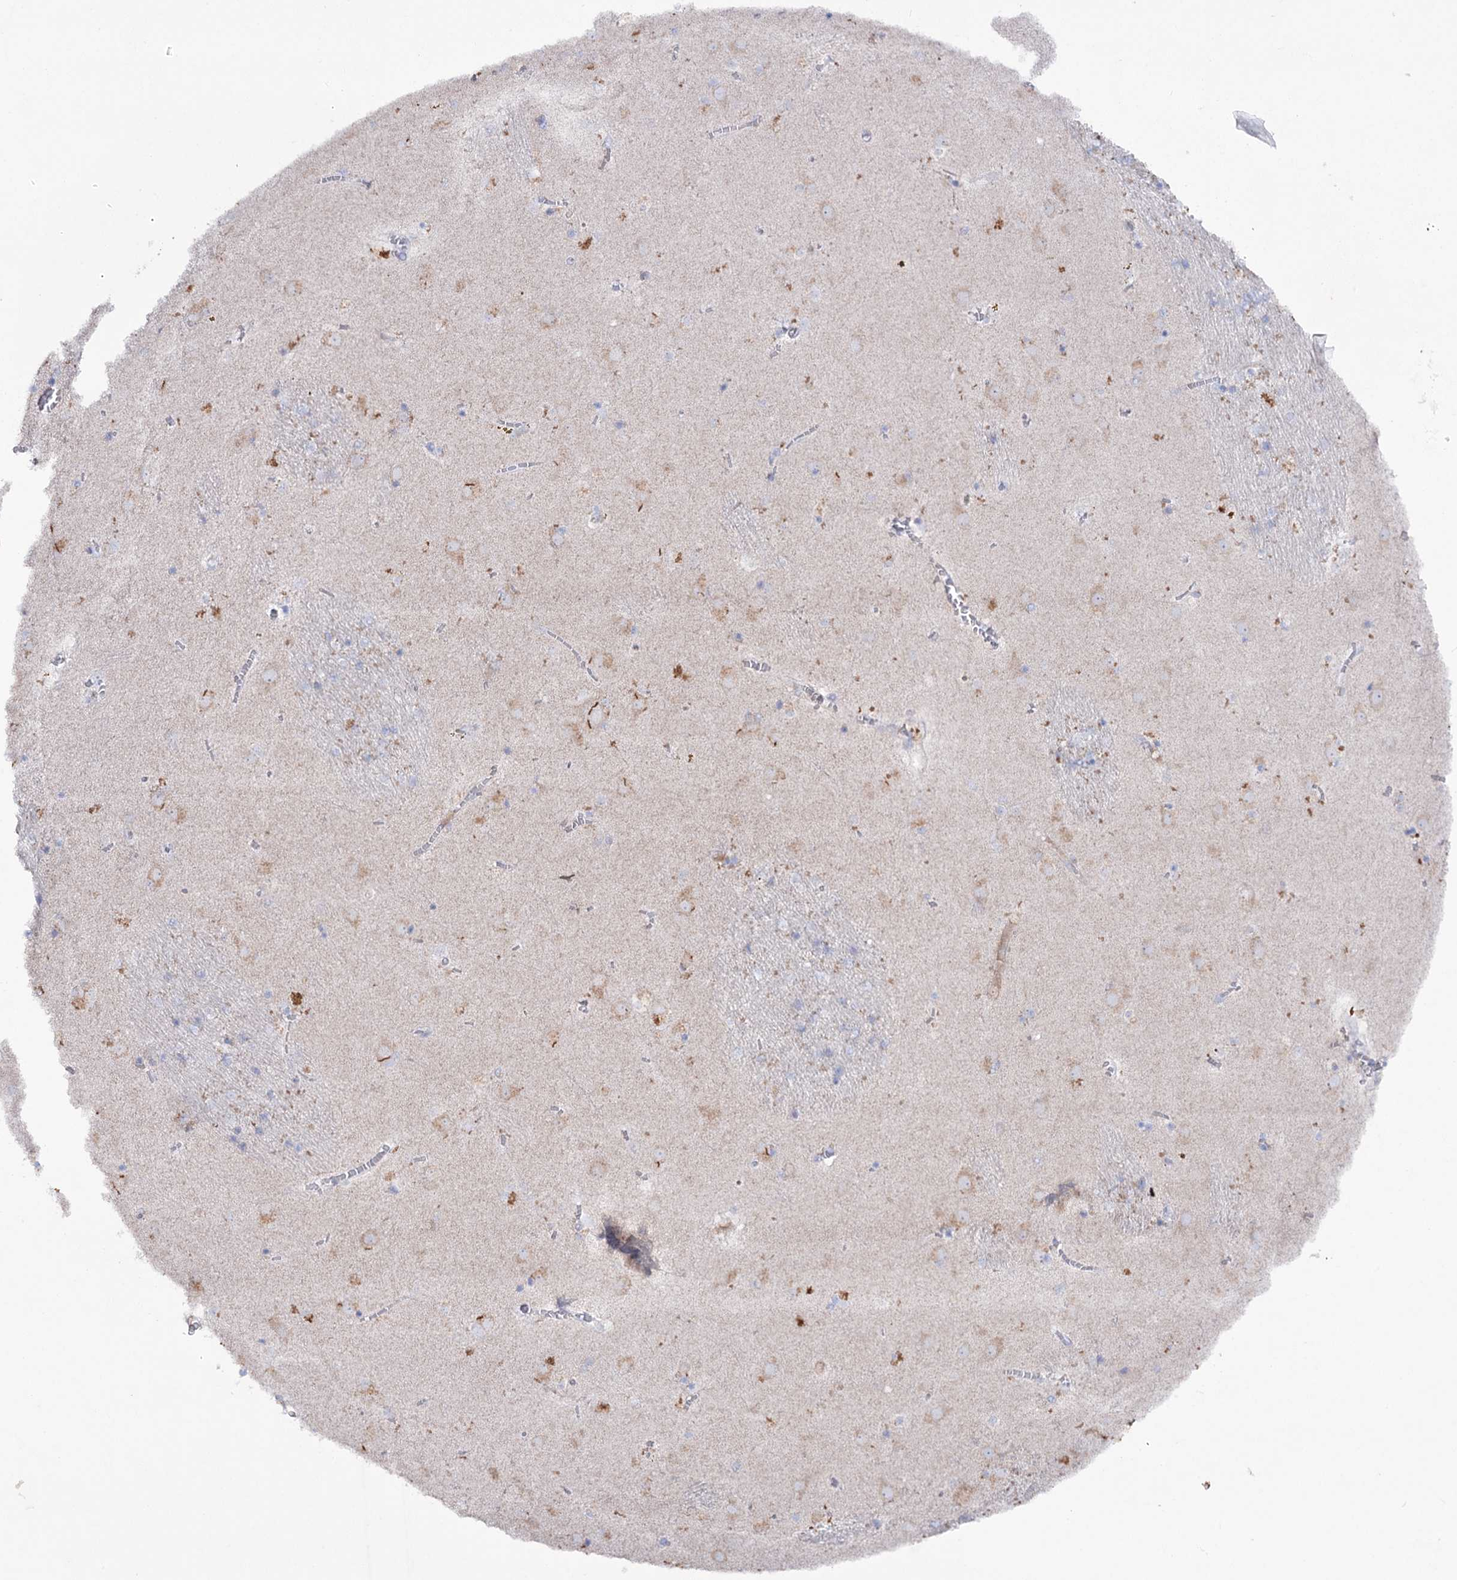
{"staining": {"intensity": "negative", "quantity": "none", "location": "none"}, "tissue": "caudate", "cell_type": "Glial cells", "image_type": "normal", "snomed": [{"axis": "morphology", "description": "Normal tissue, NOS"}, {"axis": "topography", "description": "Lateral ventricle wall"}], "caption": "IHC of normal caudate exhibits no expression in glial cells. Nuclei are stained in blue.", "gene": "NAGLU", "patient": {"sex": "male", "age": 70}}